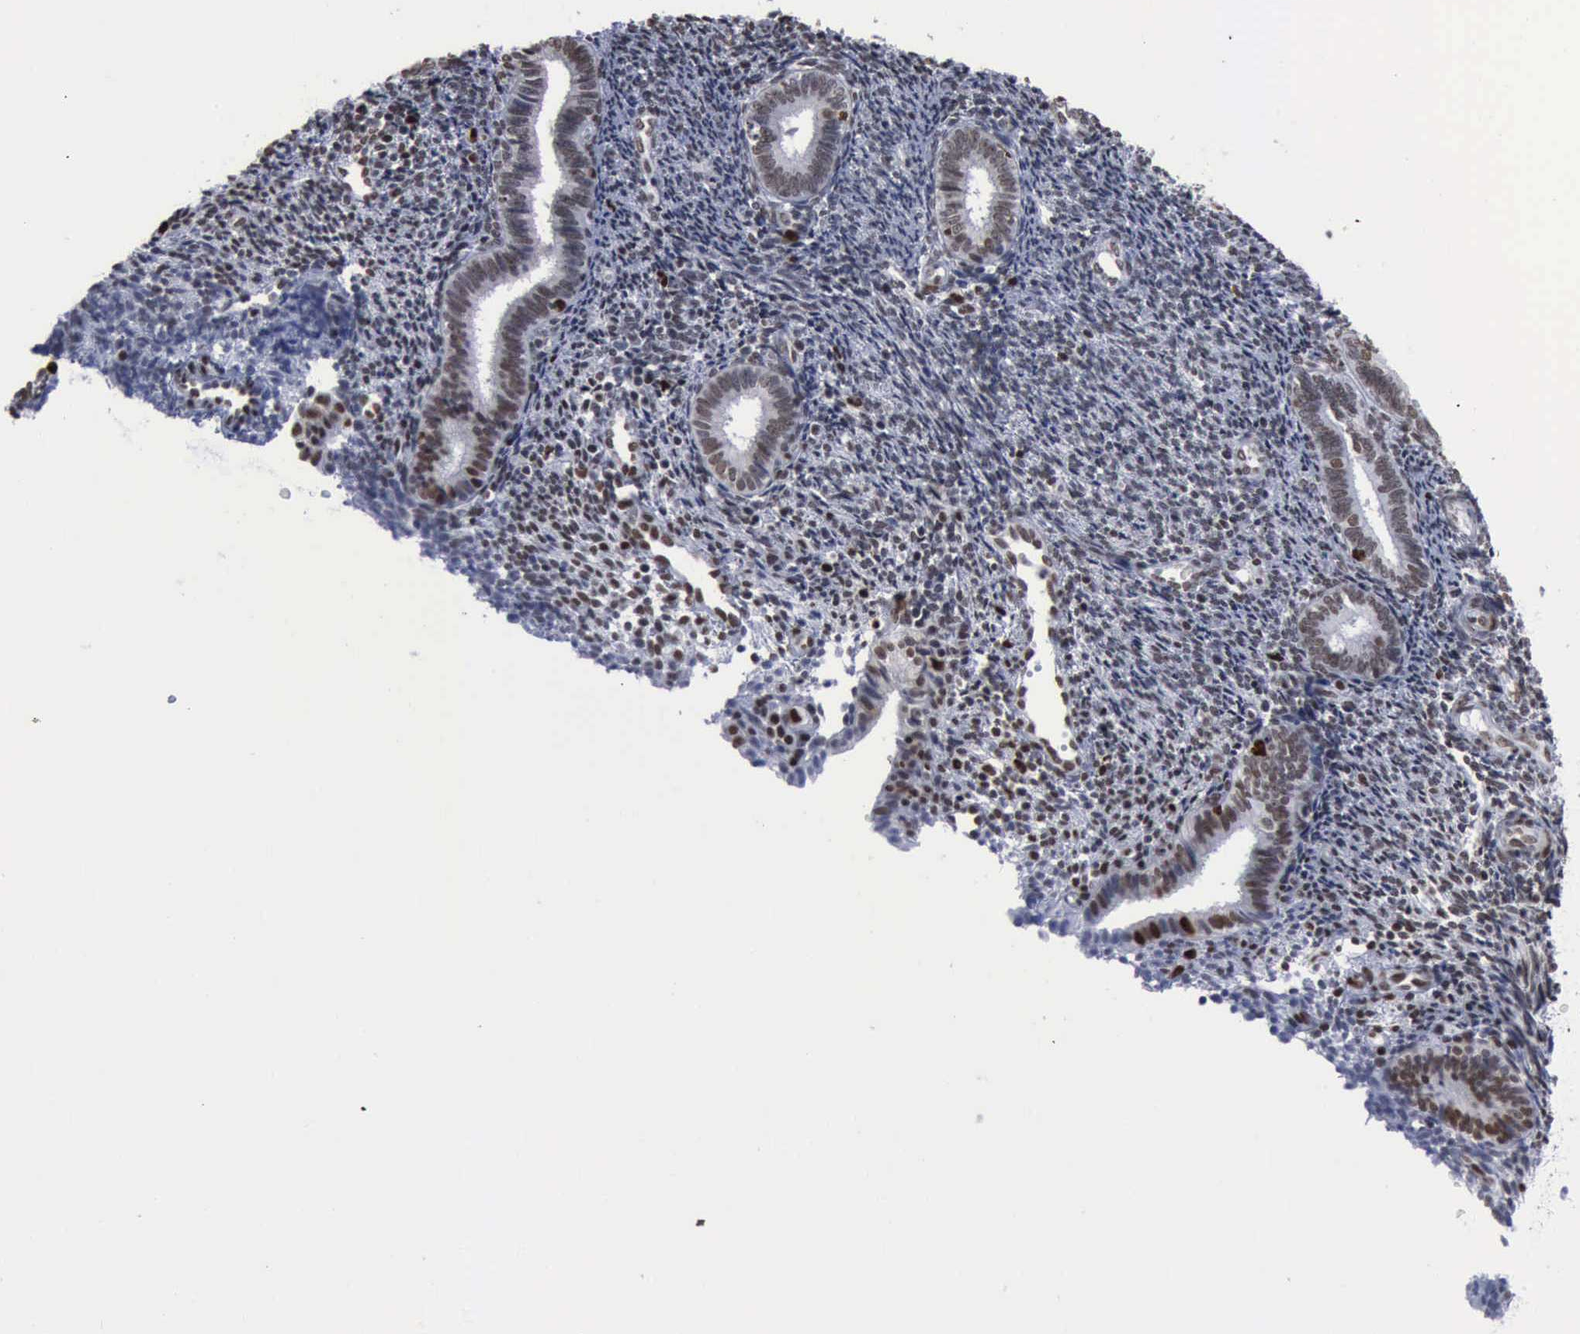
{"staining": {"intensity": "moderate", "quantity": "25%-75%", "location": "nuclear"}, "tissue": "endometrium", "cell_type": "Cells in endometrial stroma", "image_type": "normal", "snomed": [{"axis": "morphology", "description": "Normal tissue, NOS"}, {"axis": "topography", "description": "Endometrium"}], "caption": "Cells in endometrial stroma reveal medium levels of moderate nuclear staining in approximately 25%-75% of cells in benign endometrium.", "gene": "PCNA", "patient": {"sex": "female", "age": 27}}